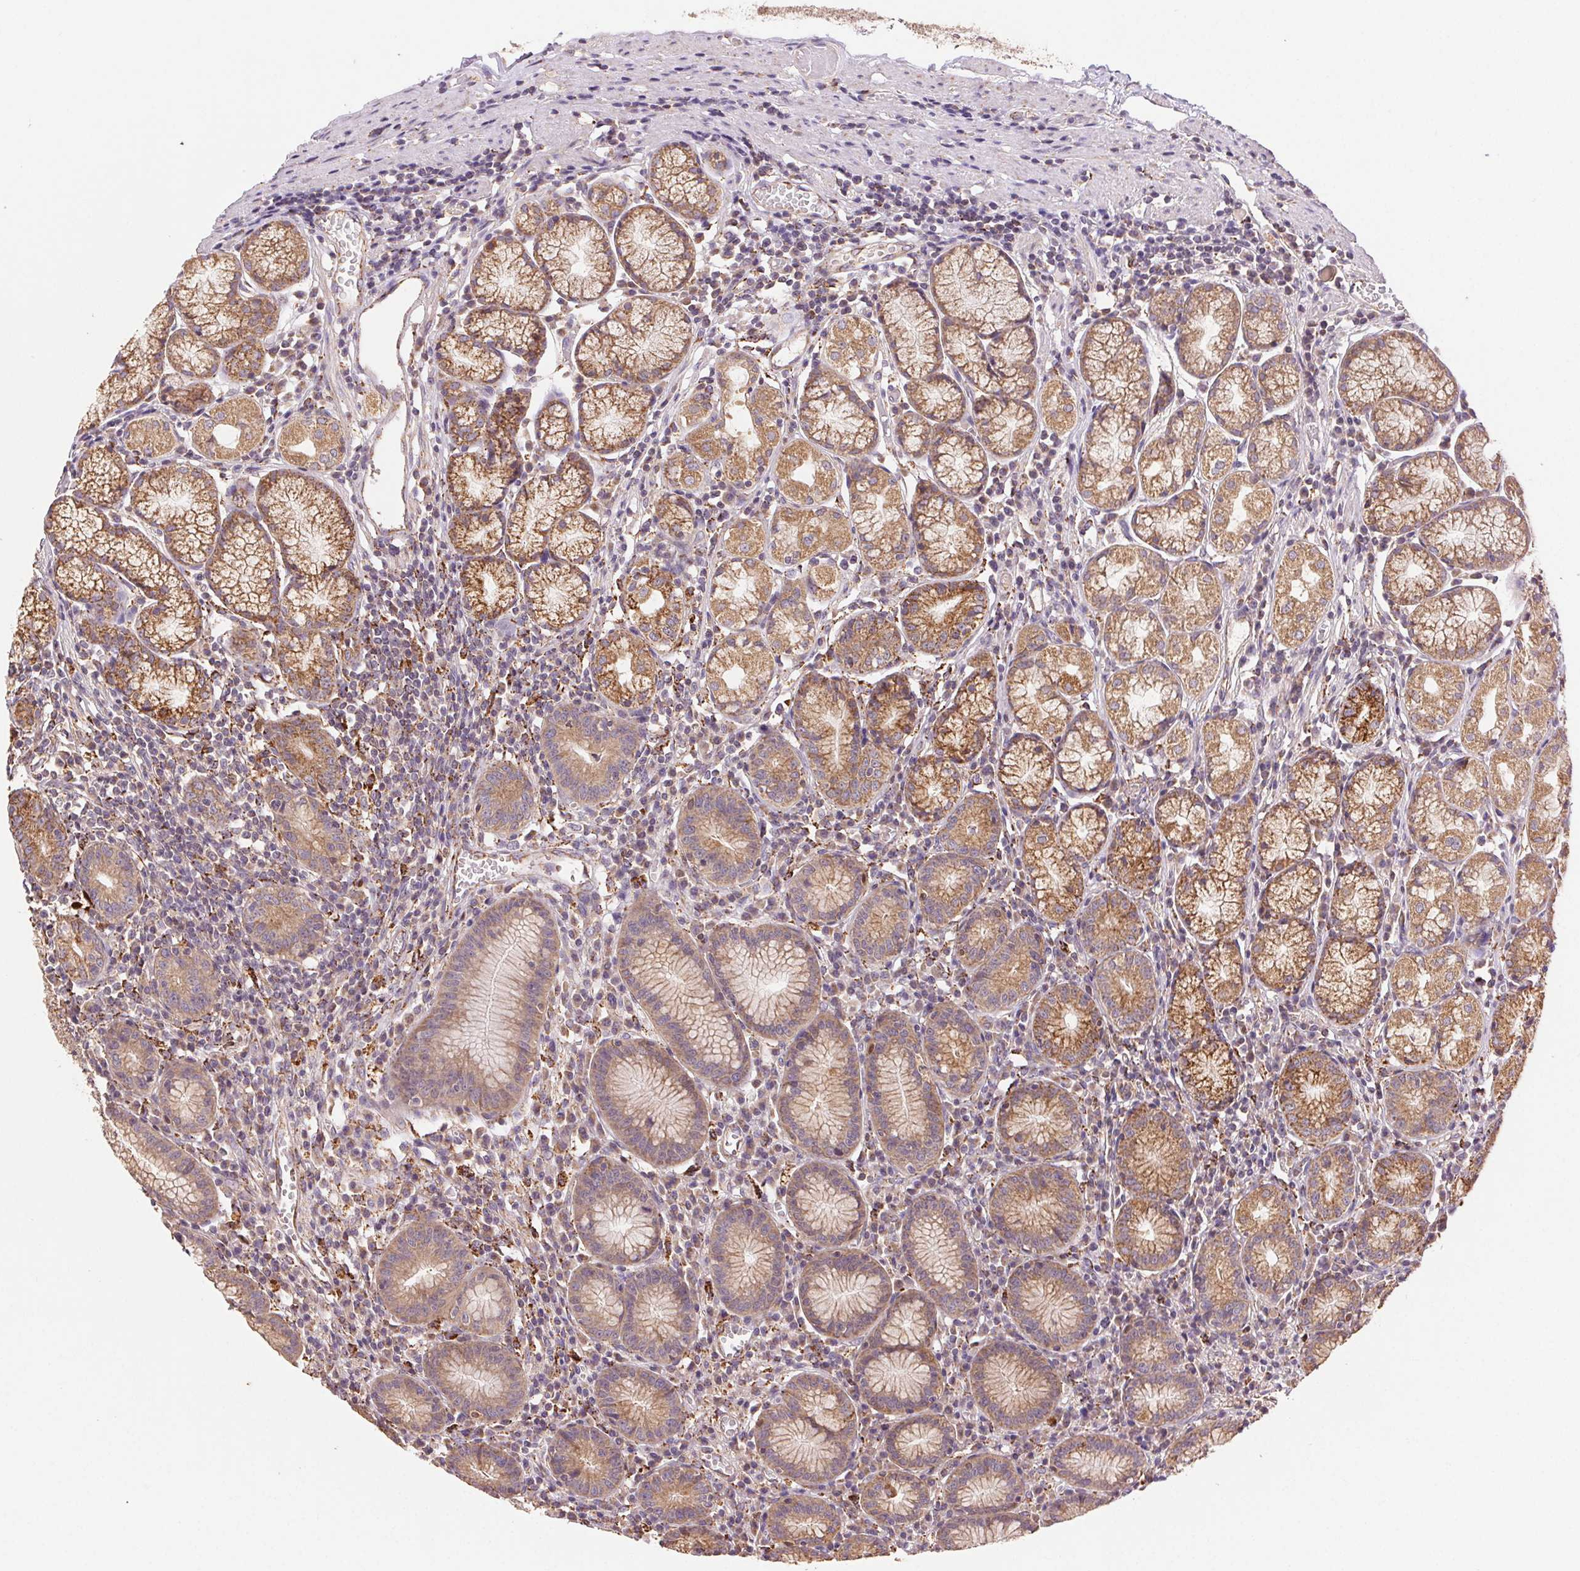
{"staining": {"intensity": "moderate", "quantity": ">75%", "location": "cytoplasmic/membranous"}, "tissue": "stomach", "cell_type": "Glandular cells", "image_type": "normal", "snomed": [{"axis": "morphology", "description": "Normal tissue, NOS"}, {"axis": "topography", "description": "Stomach"}], "caption": "Immunohistochemical staining of normal human stomach shows medium levels of moderate cytoplasmic/membranous expression in approximately >75% of glandular cells.", "gene": "FNBP1L", "patient": {"sex": "male", "age": 55}}